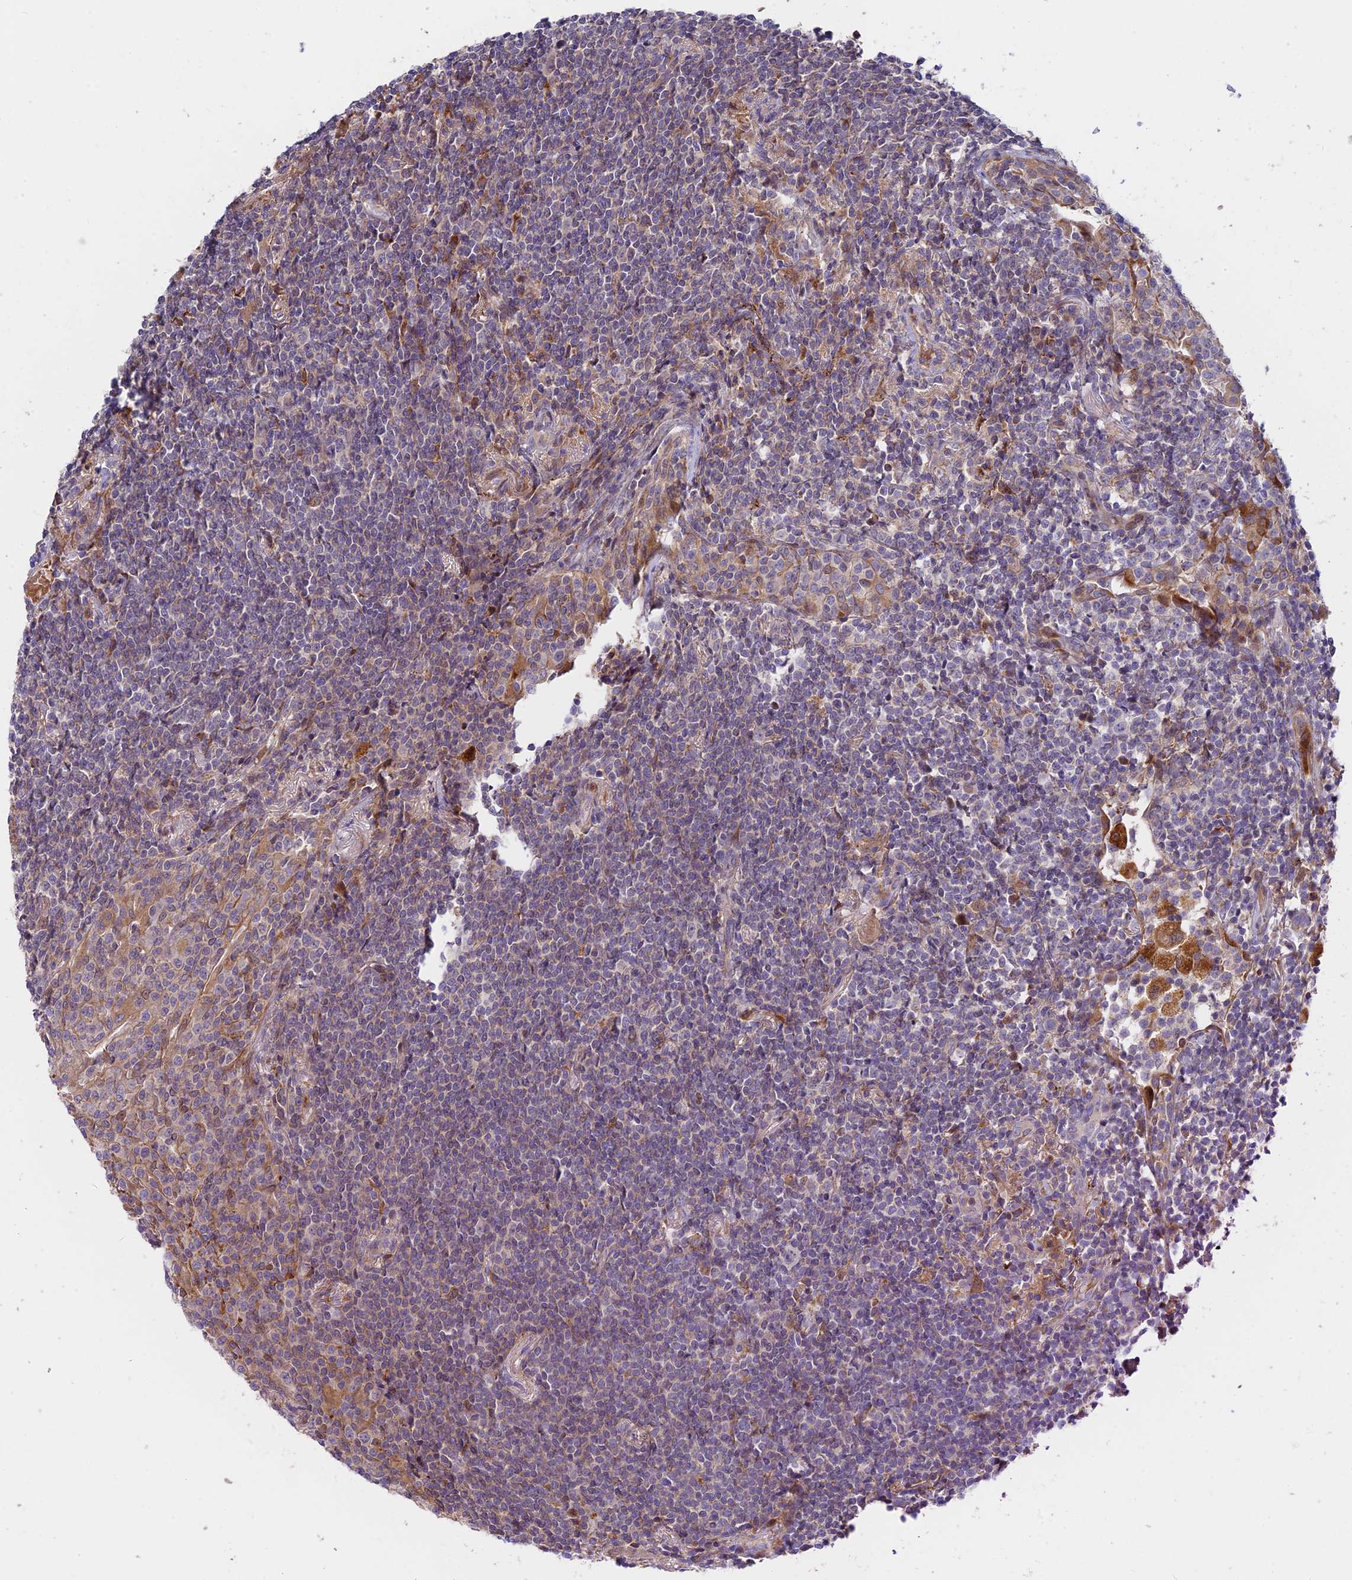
{"staining": {"intensity": "weak", "quantity": "<25%", "location": "cytoplasmic/membranous"}, "tissue": "lymphoma", "cell_type": "Tumor cells", "image_type": "cancer", "snomed": [{"axis": "morphology", "description": "Malignant lymphoma, non-Hodgkin's type, Low grade"}, {"axis": "topography", "description": "Lung"}], "caption": "IHC histopathology image of neoplastic tissue: low-grade malignant lymphoma, non-Hodgkin's type stained with DAB (3,3'-diaminobenzidine) displays no significant protein expression in tumor cells.", "gene": "FUOM", "patient": {"sex": "female", "age": 71}}